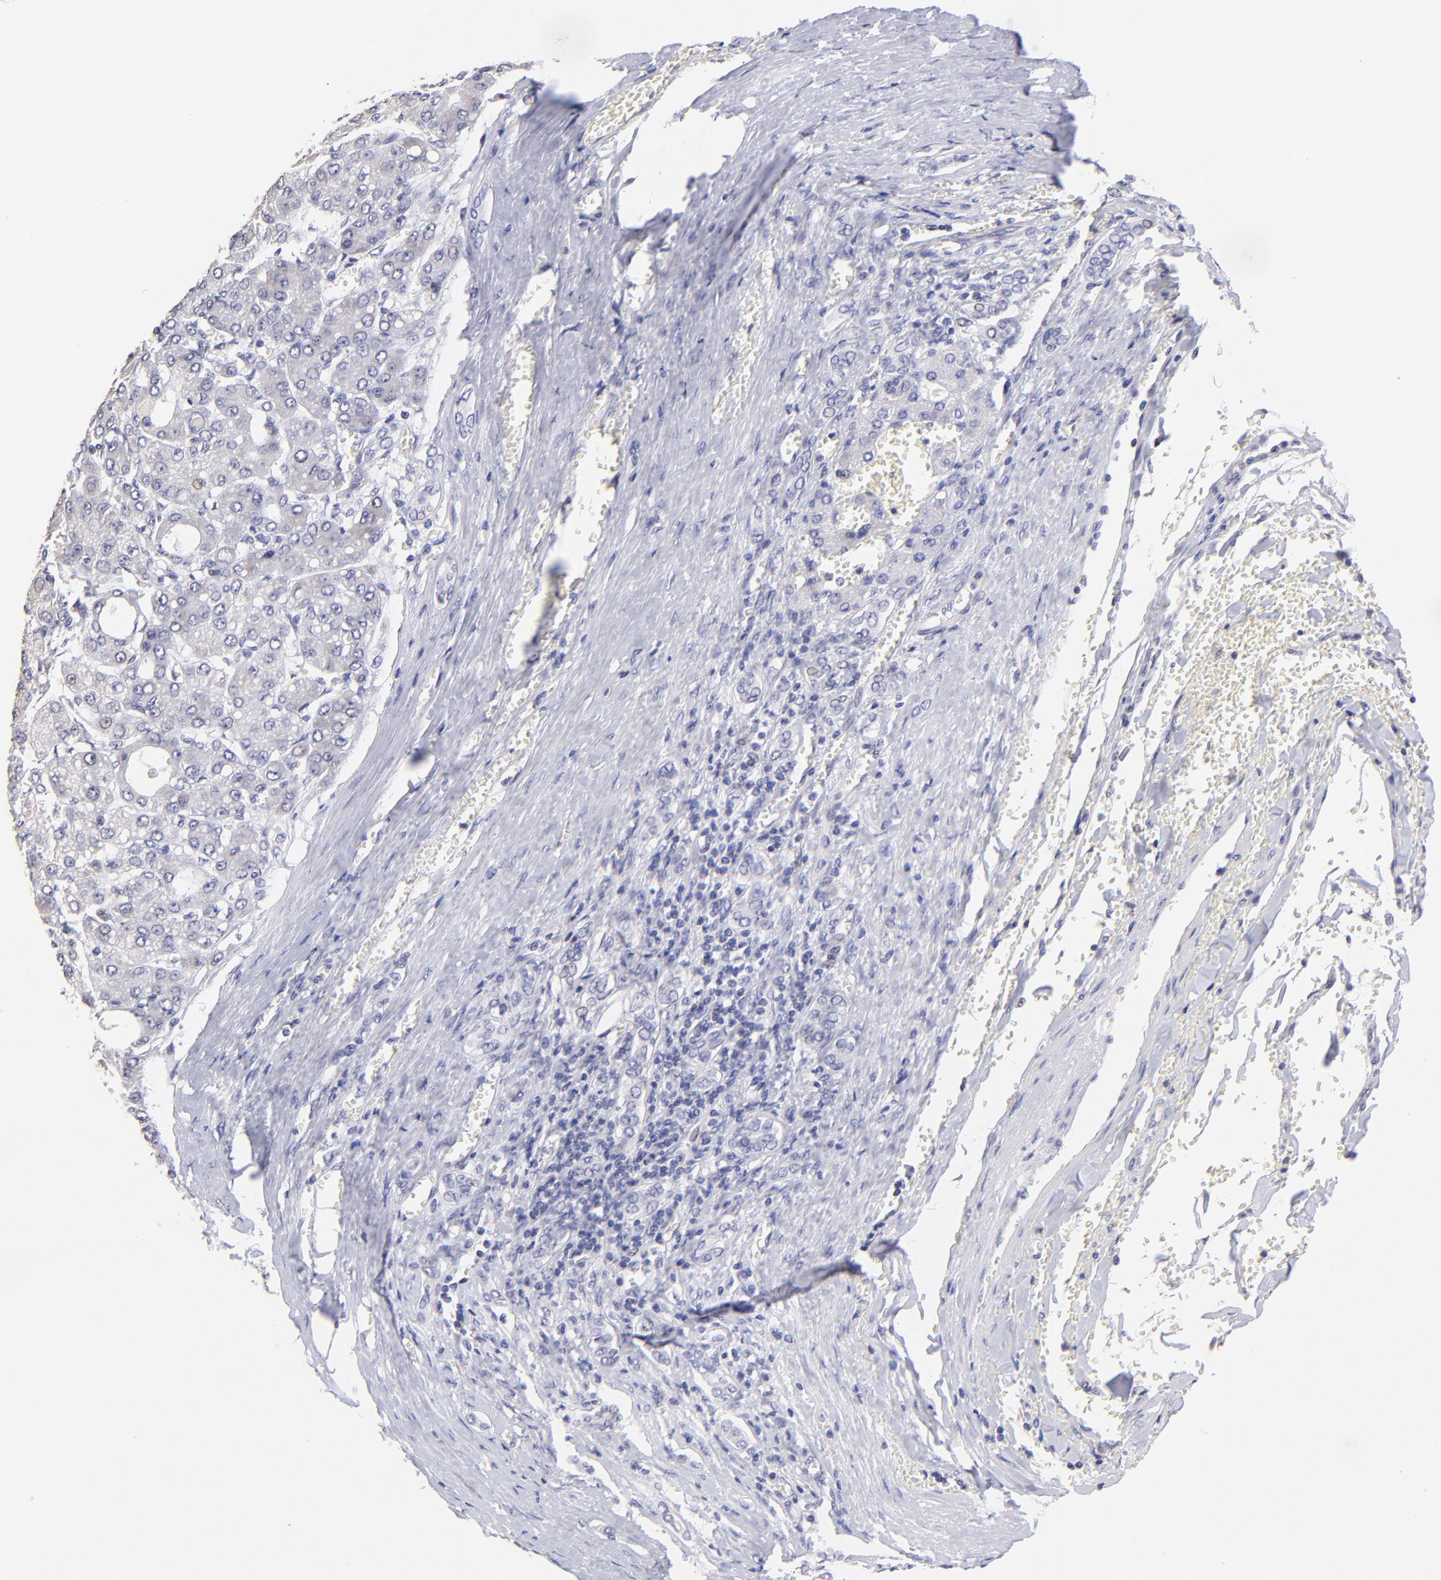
{"staining": {"intensity": "weak", "quantity": ">75%", "location": "cytoplasmic/membranous"}, "tissue": "liver cancer", "cell_type": "Tumor cells", "image_type": "cancer", "snomed": [{"axis": "morphology", "description": "Carcinoma, Hepatocellular, NOS"}, {"axis": "topography", "description": "Liver"}], "caption": "An image of human hepatocellular carcinoma (liver) stained for a protein shows weak cytoplasmic/membranous brown staining in tumor cells. (Brightfield microscopy of DAB IHC at high magnification).", "gene": "DNMT1", "patient": {"sex": "male", "age": 69}}